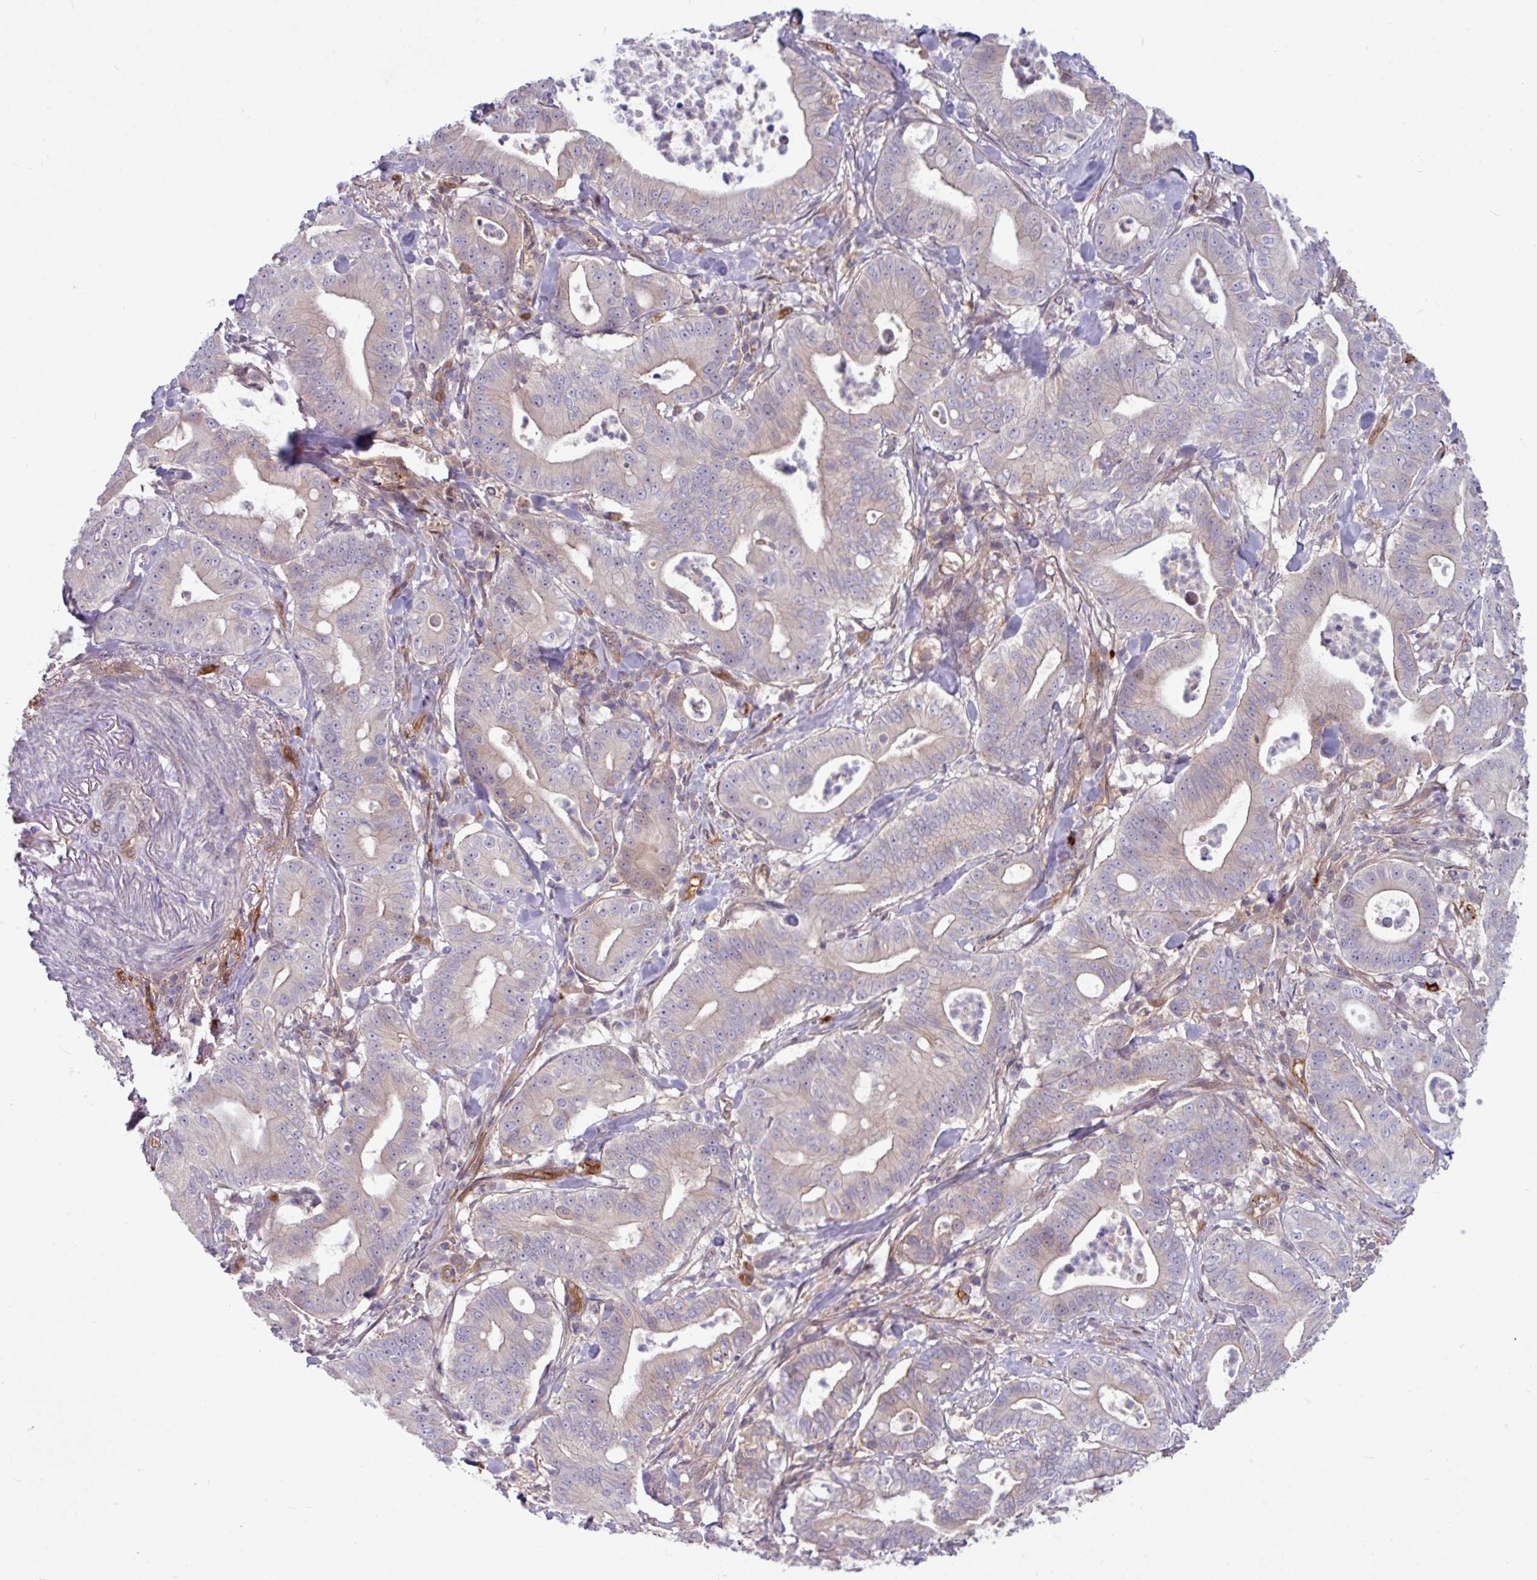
{"staining": {"intensity": "negative", "quantity": "none", "location": "none"}, "tissue": "pancreatic cancer", "cell_type": "Tumor cells", "image_type": "cancer", "snomed": [{"axis": "morphology", "description": "Adenocarcinoma, NOS"}, {"axis": "topography", "description": "Pancreas"}], "caption": "Protein analysis of pancreatic cancer demonstrates no significant expression in tumor cells.", "gene": "B4GALNT4", "patient": {"sex": "male", "age": 71}}